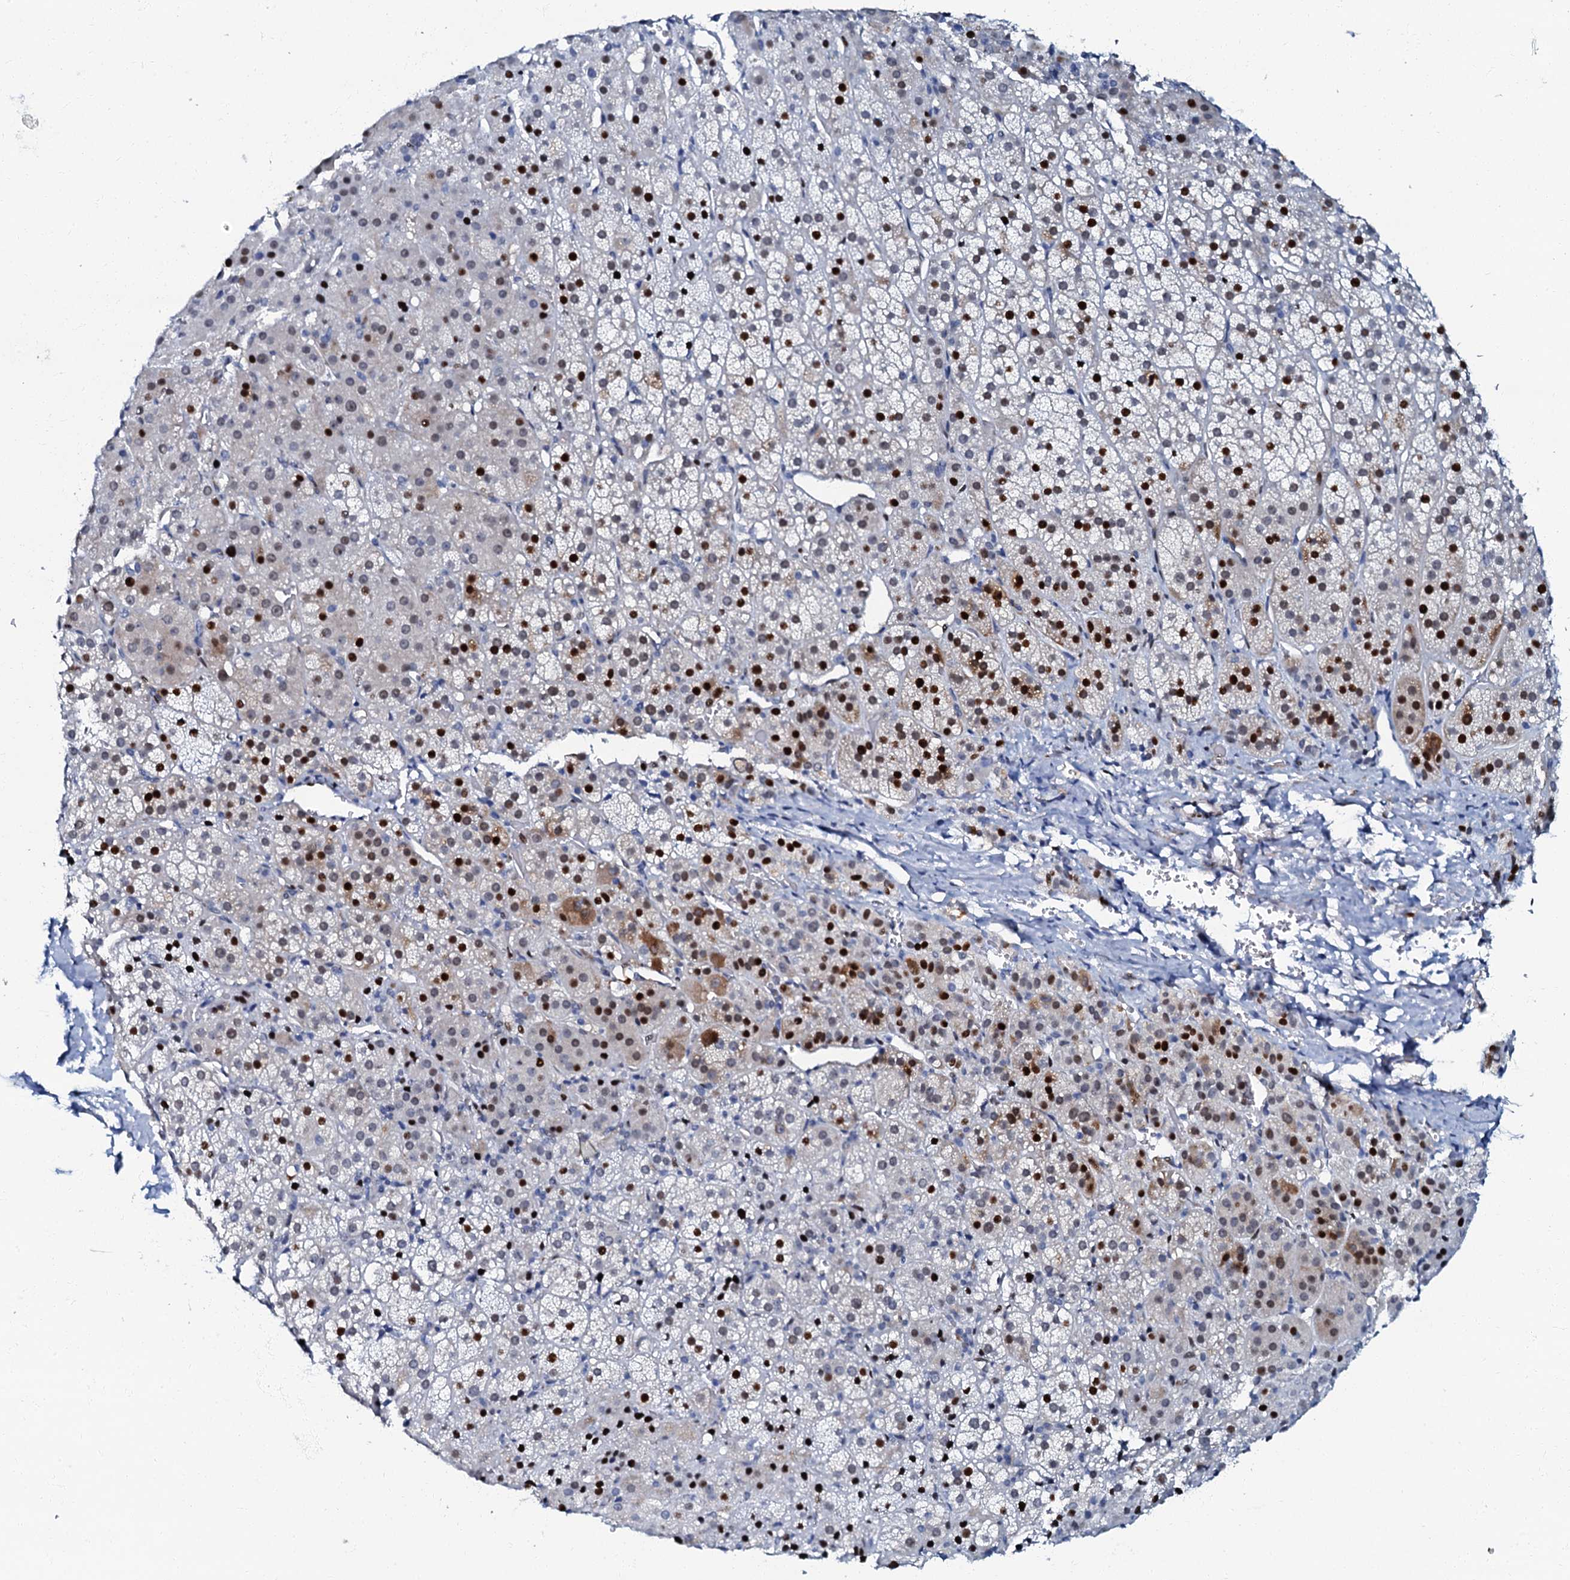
{"staining": {"intensity": "strong", "quantity": "25%-75%", "location": "nuclear"}, "tissue": "adrenal gland", "cell_type": "Glandular cells", "image_type": "normal", "snomed": [{"axis": "morphology", "description": "Normal tissue, NOS"}, {"axis": "topography", "description": "Adrenal gland"}], "caption": "Strong nuclear protein positivity is present in about 25%-75% of glandular cells in adrenal gland.", "gene": "MFSD5", "patient": {"sex": "female", "age": 57}}